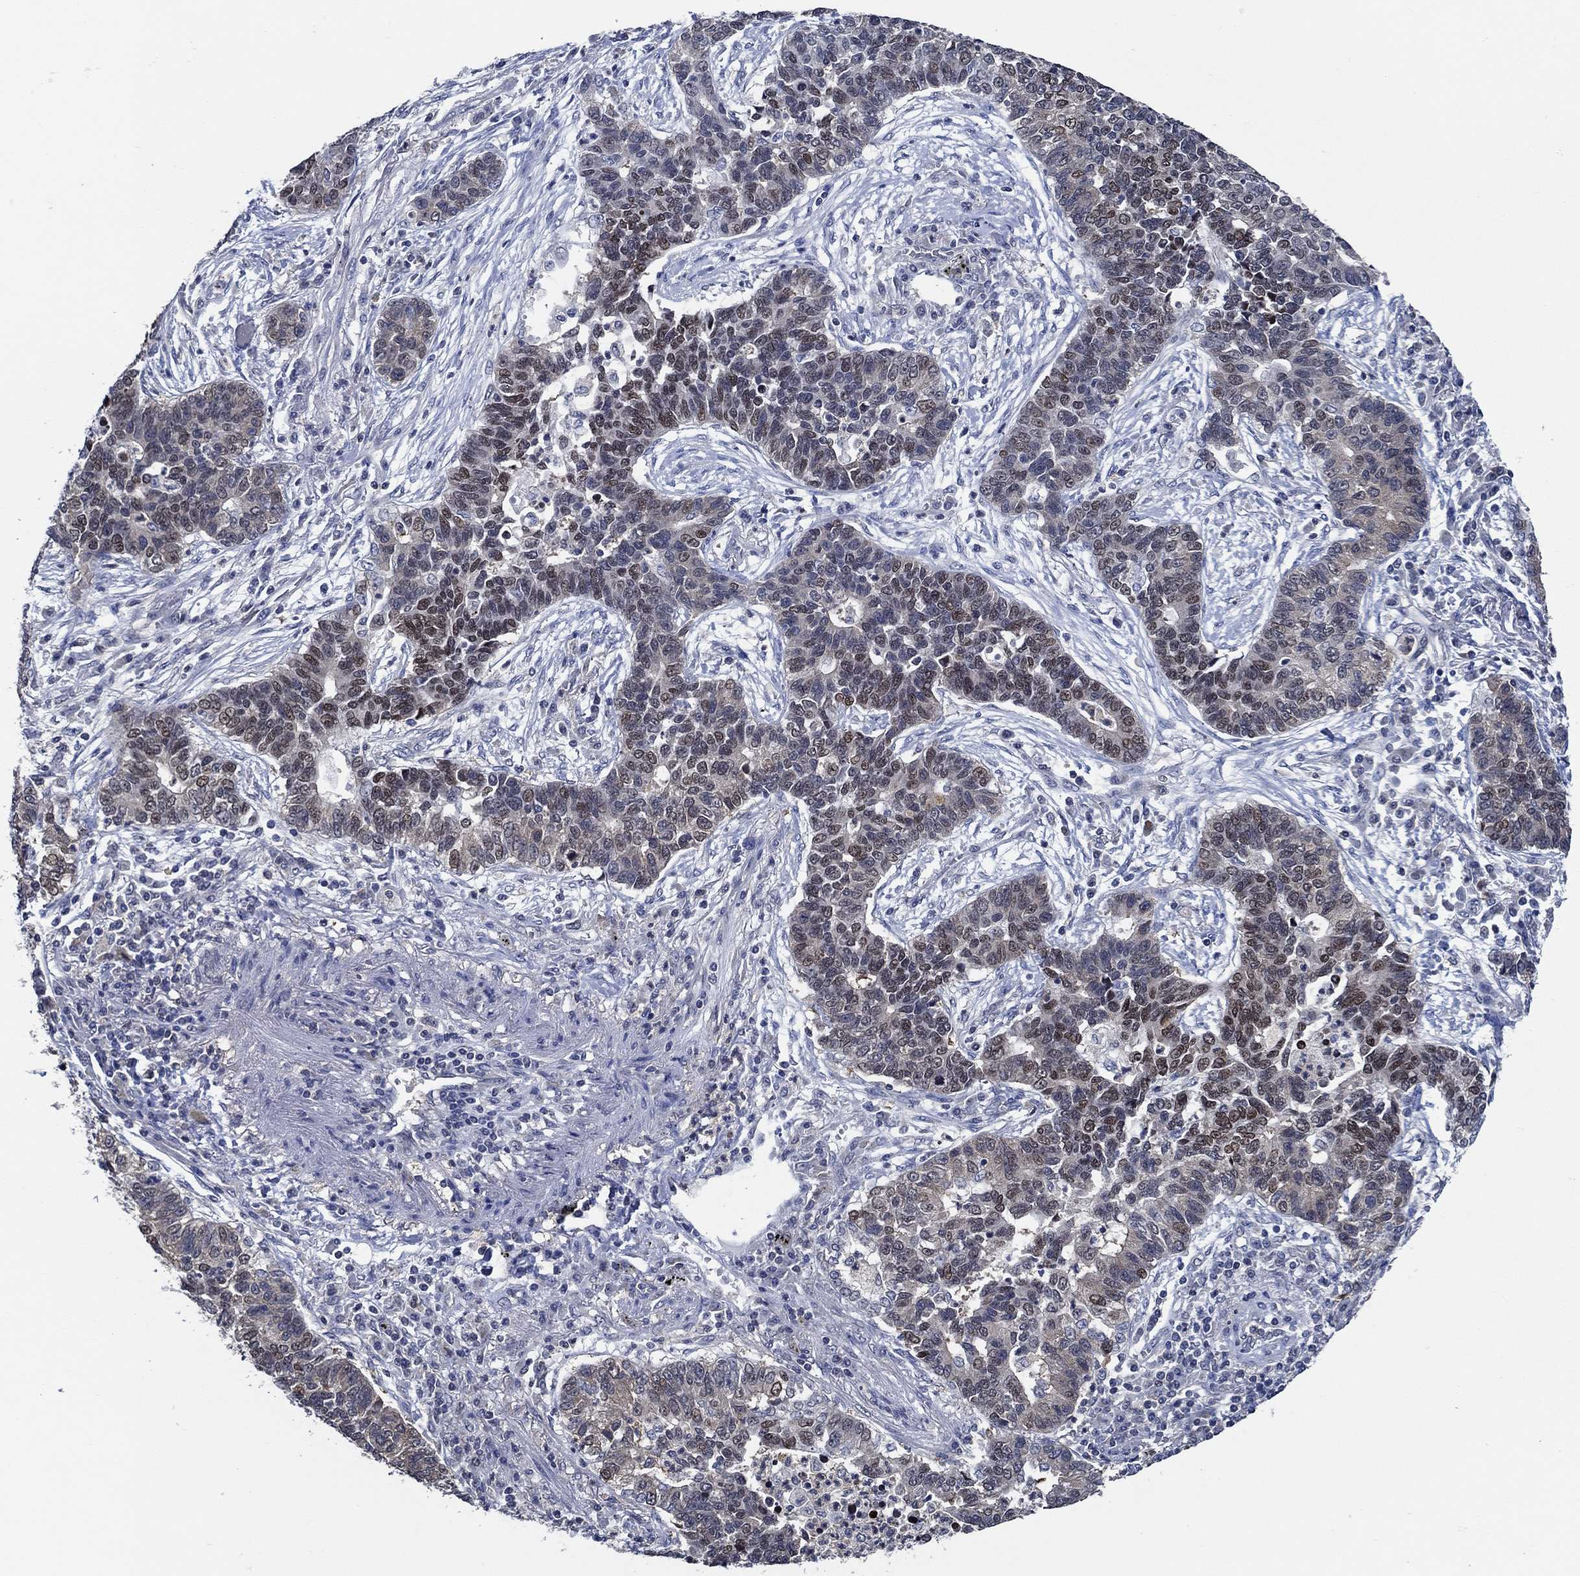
{"staining": {"intensity": "weak", "quantity": "25%-75%", "location": "nuclear"}, "tissue": "lung cancer", "cell_type": "Tumor cells", "image_type": "cancer", "snomed": [{"axis": "morphology", "description": "Adenocarcinoma, NOS"}, {"axis": "topography", "description": "Lung"}], "caption": "Human lung cancer stained with a protein marker demonstrates weak staining in tumor cells.", "gene": "DACT1", "patient": {"sex": "female", "age": 57}}